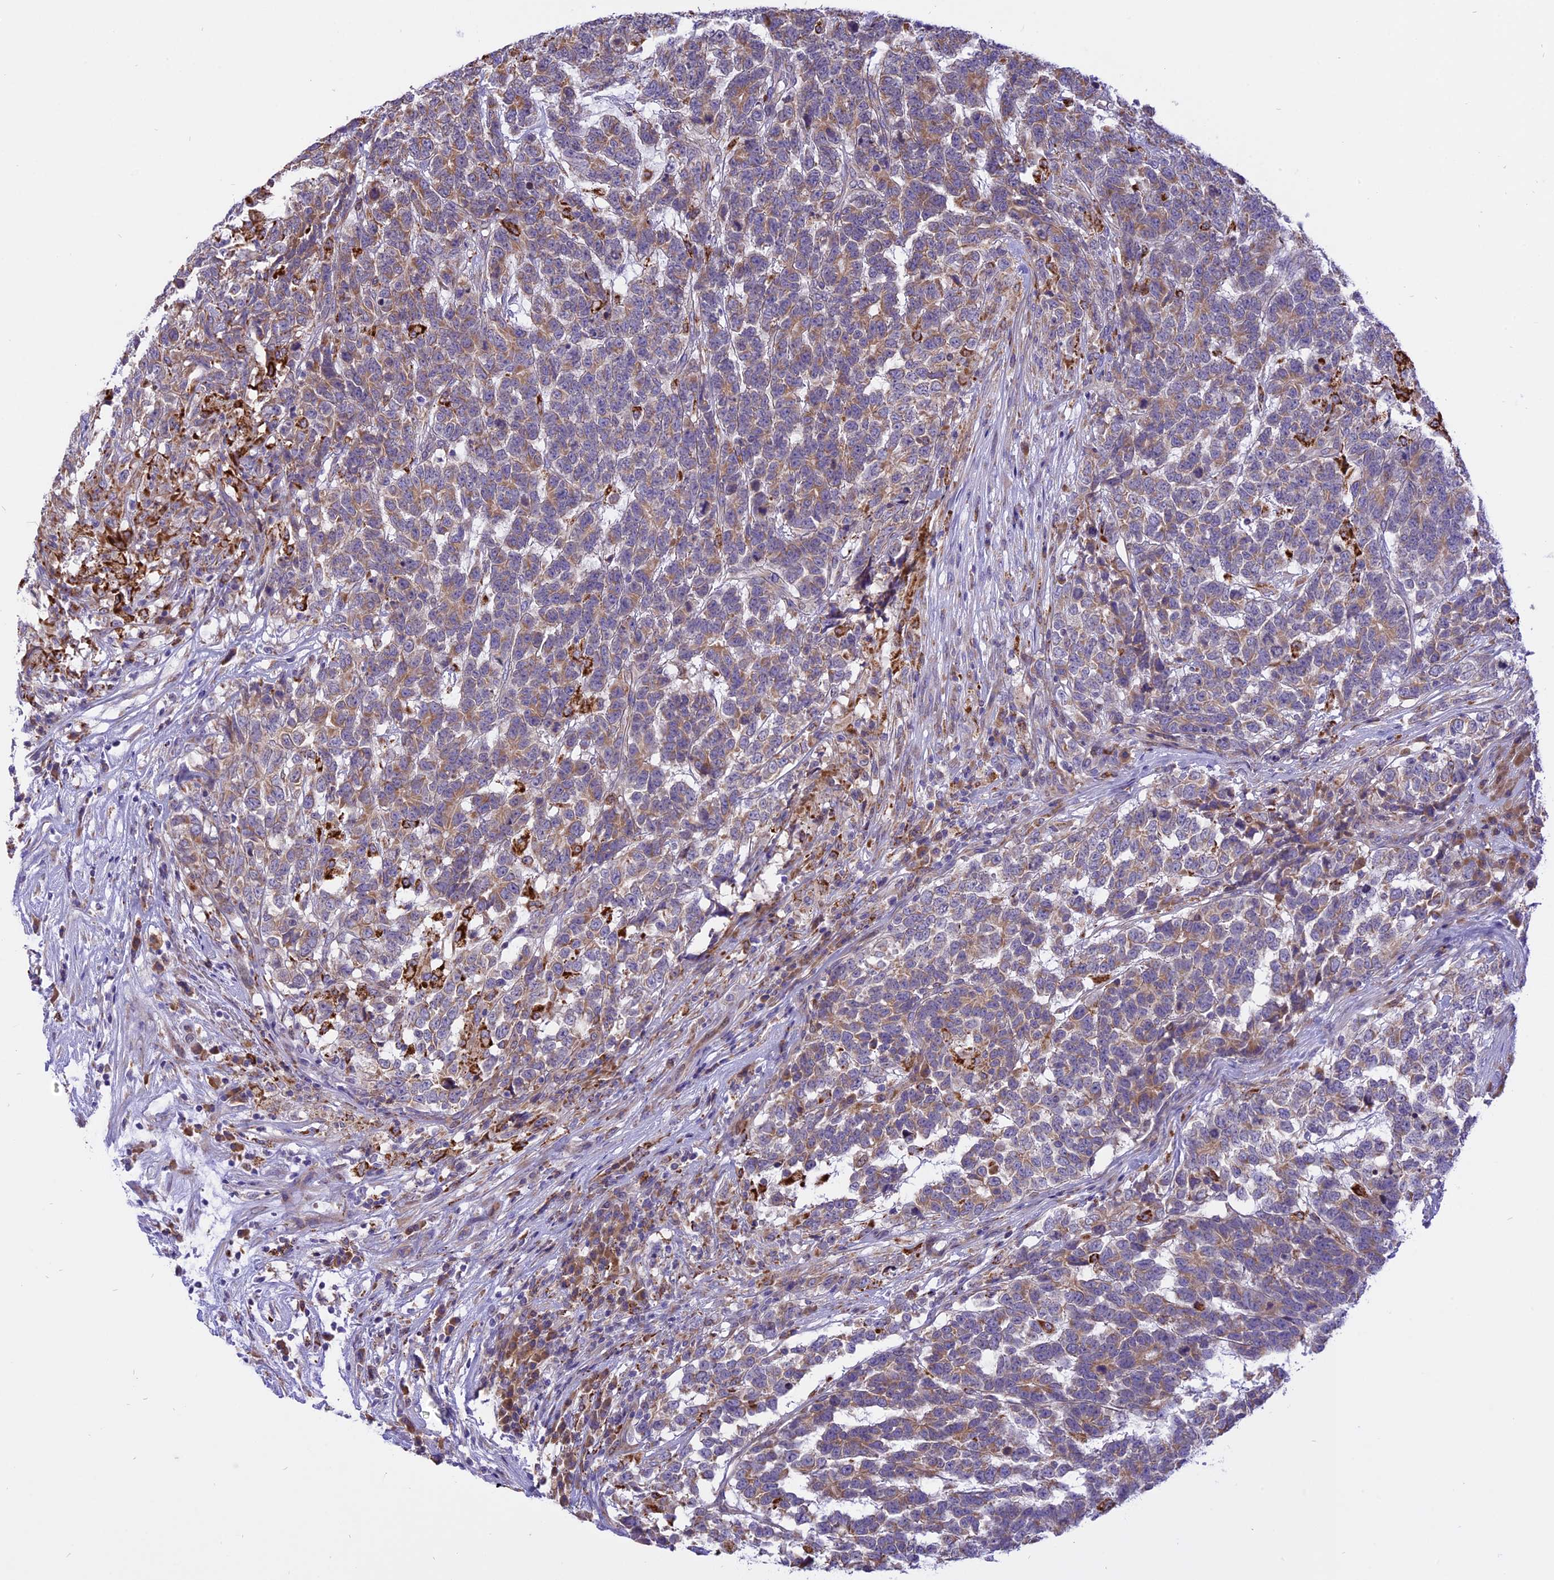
{"staining": {"intensity": "weak", "quantity": ">75%", "location": "cytoplasmic/membranous"}, "tissue": "testis cancer", "cell_type": "Tumor cells", "image_type": "cancer", "snomed": [{"axis": "morphology", "description": "Carcinoma, Embryonal, NOS"}, {"axis": "topography", "description": "Testis"}], "caption": "This photomicrograph demonstrates immunohistochemistry staining of human testis embryonal carcinoma, with low weak cytoplasmic/membranous staining in about >75% of tumor cells.", "gene": "ARMCX6", "patient": {"sex": "male", "age": 26}}